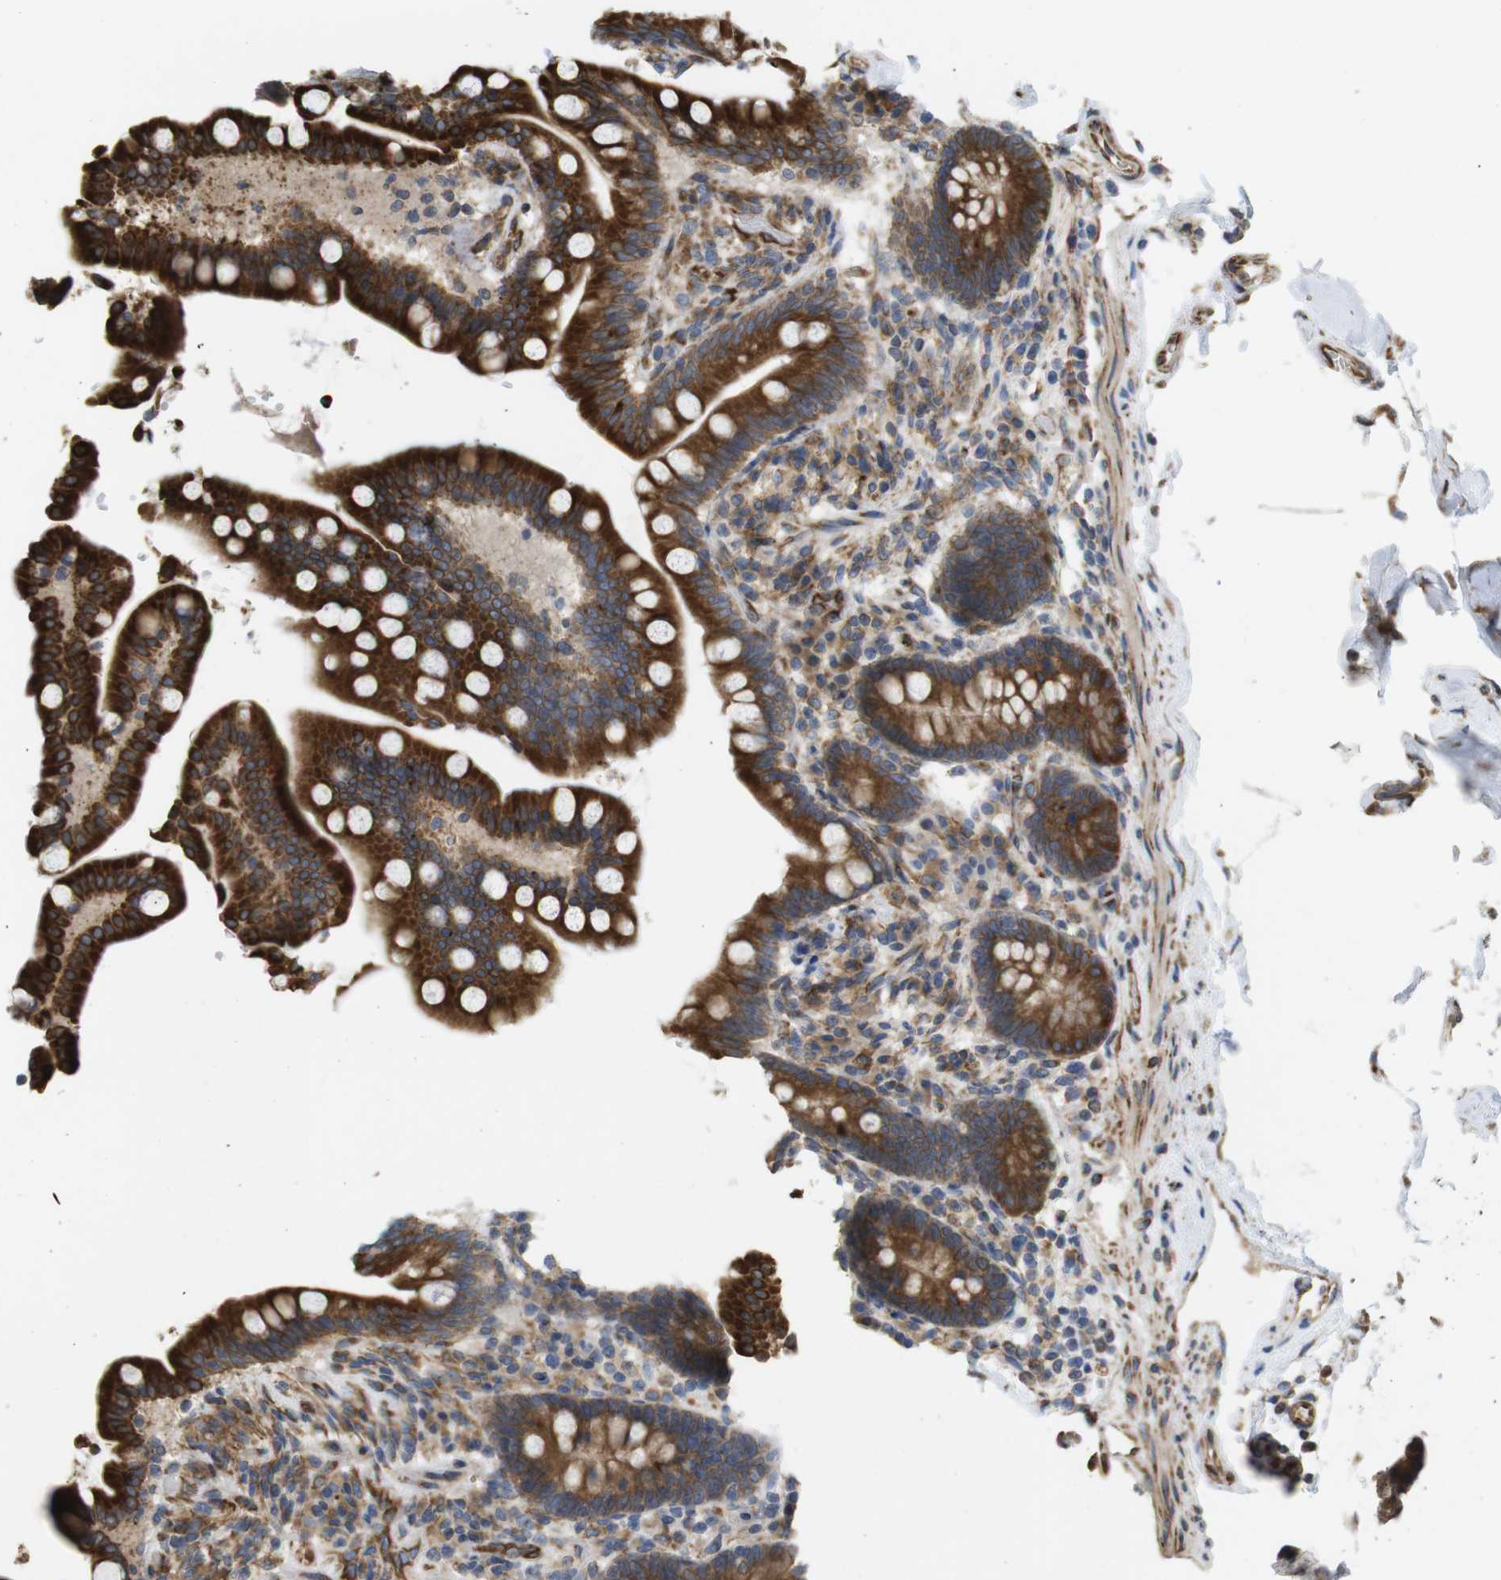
{"staining": {"intensity": "strong", "quantity": ">75%", "location": "cytoplasmic/membranous"}, "tissue": "colon", "cell_type": "Endothelial cells", "image_type": "normal", "snomed": [{"axis": "morphology", "description": "Normal tissue, NOS"}, {"axis": "topography", "description": "Colon"}], "caption": "IHC of unremarkable human colon displays high levels of strong cytoplasmic/membranous staining in about >75% of endothelial cells.", "gene": "PCNX2", "patient": {"sex": "male", "age": 73}}